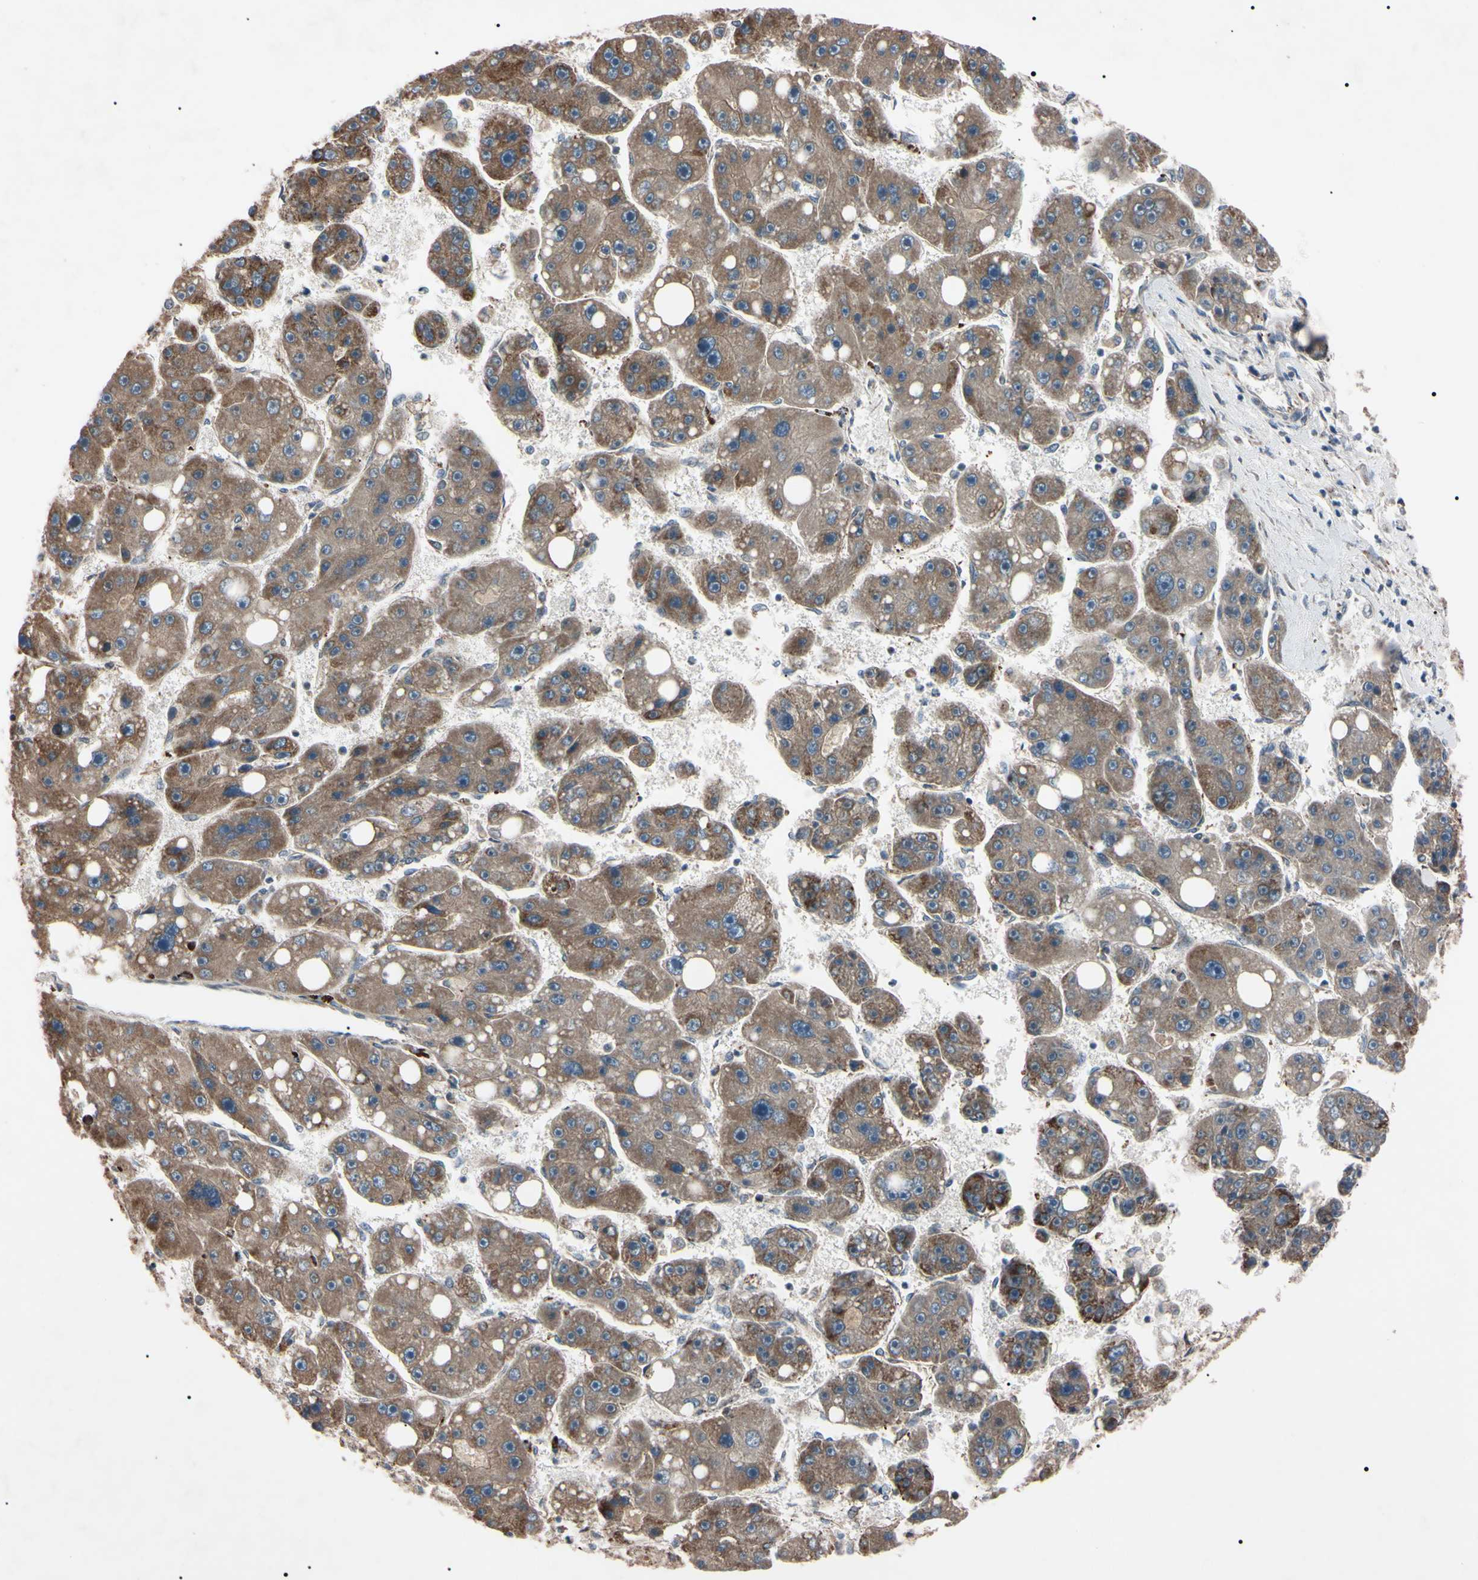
{"staining": {"intensity": "moderate", "quantity": ">75%", "location": "cytoplasmic/membranous"}, "tissue": "liver cancer", "cell_type": "Tumor cells", "image_type": "cancer", "snomed": [{"axis": "morphology", "description": "Carcinoma, Hepatocellular, NOS"}, {"axis": "topography", "description": "Liver"}], "caption": "Hepatocellular carcinoma (liver) stained for a protein shows moderate cytoplasmic/membranous positivity in tumor cells. (DAB = brown stain, brightfield microscopy at high magnification).", "gene": "TNFRSF1A", "patient": {"sex": "female", "age": 61}}